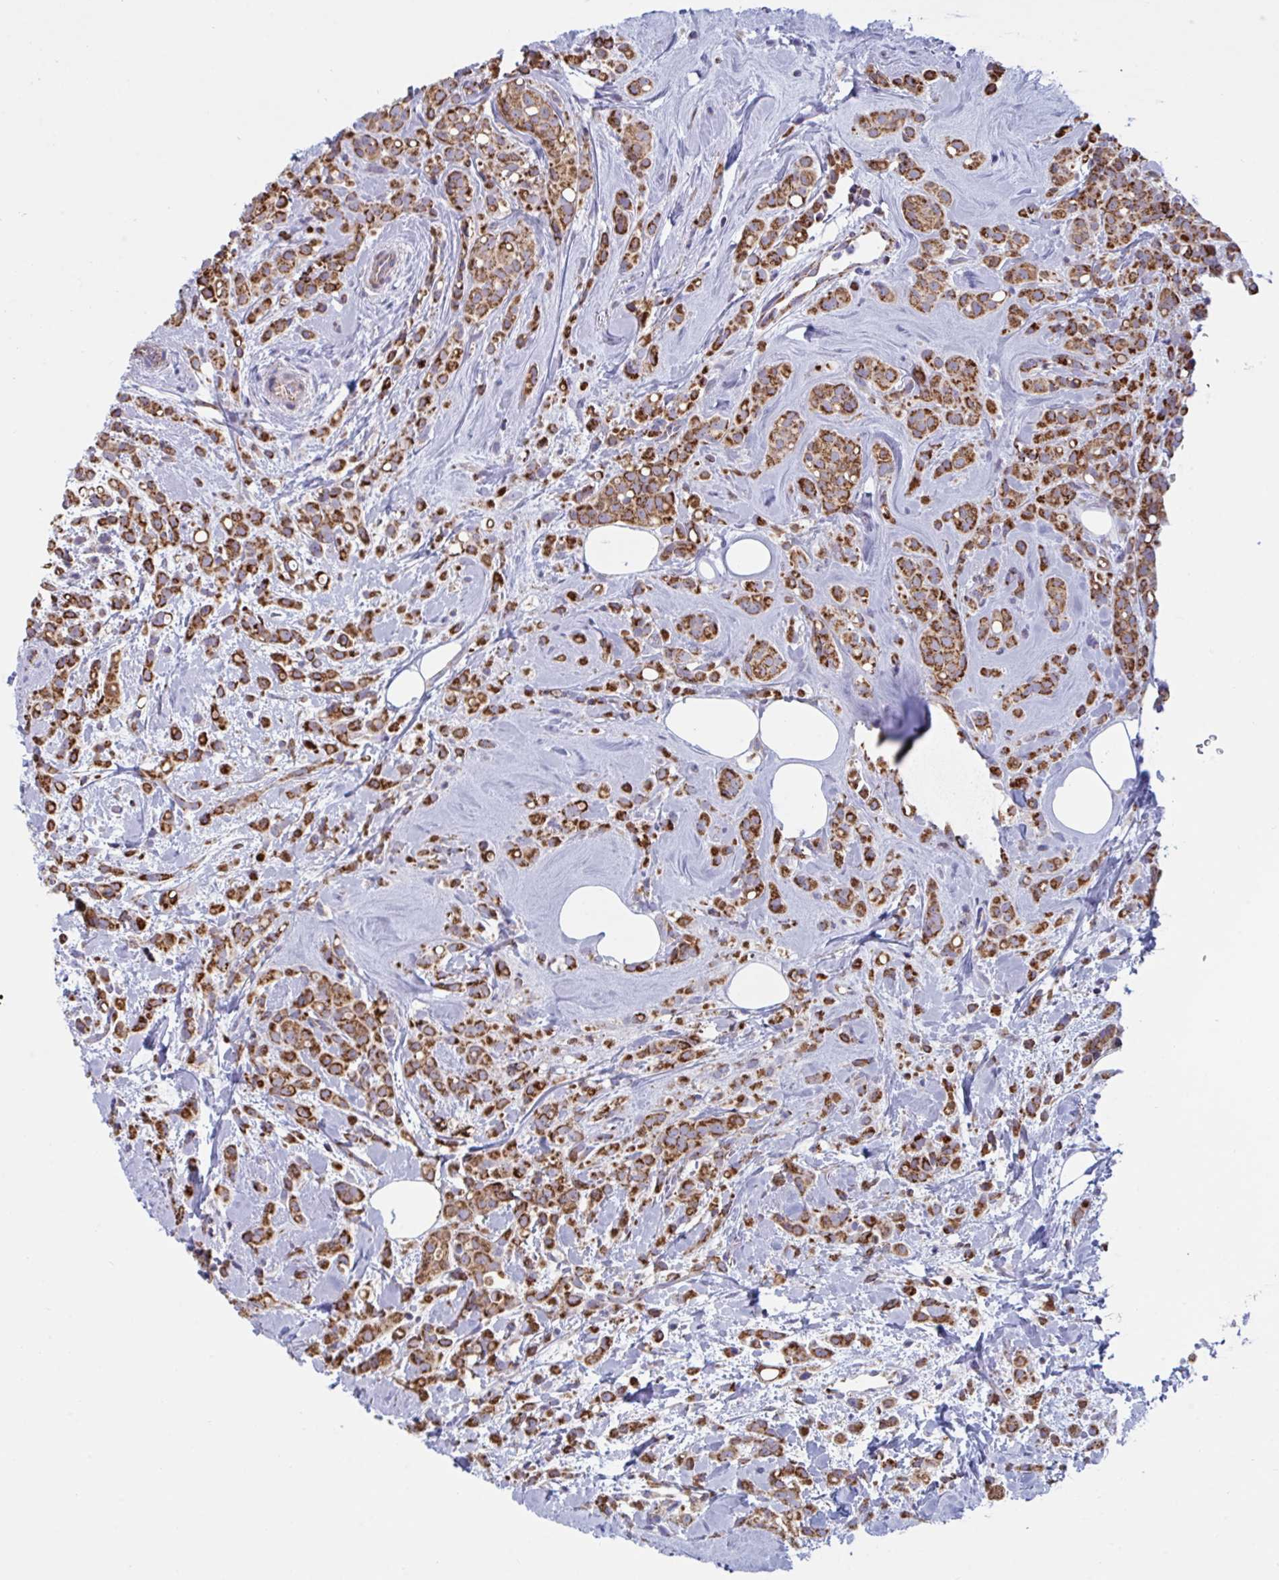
{"staining": {"intensity": "strong", "quantity": ">75%", "location": "cytoplasmic/membranous"}, "tissue": "breast cancer", "cell_type": "Tumor cells", "image_type": "cancer", "snomed": [{"axis": "morphology", "description": "Lobular carcinoma"}, {"axis": "topography", "description": "Breast"}], "caption": "Immunohistochemistry (IHC) (DAB) staining of breast lobular carcinoma shows strong cytoplasmic/membranous protein expression in about >75% of tumor cells. The protein is shown in brown color, while the nuclei are stained blue.", "gene": "BCAT2", "patient": {"sex": "female", "age": 68}}